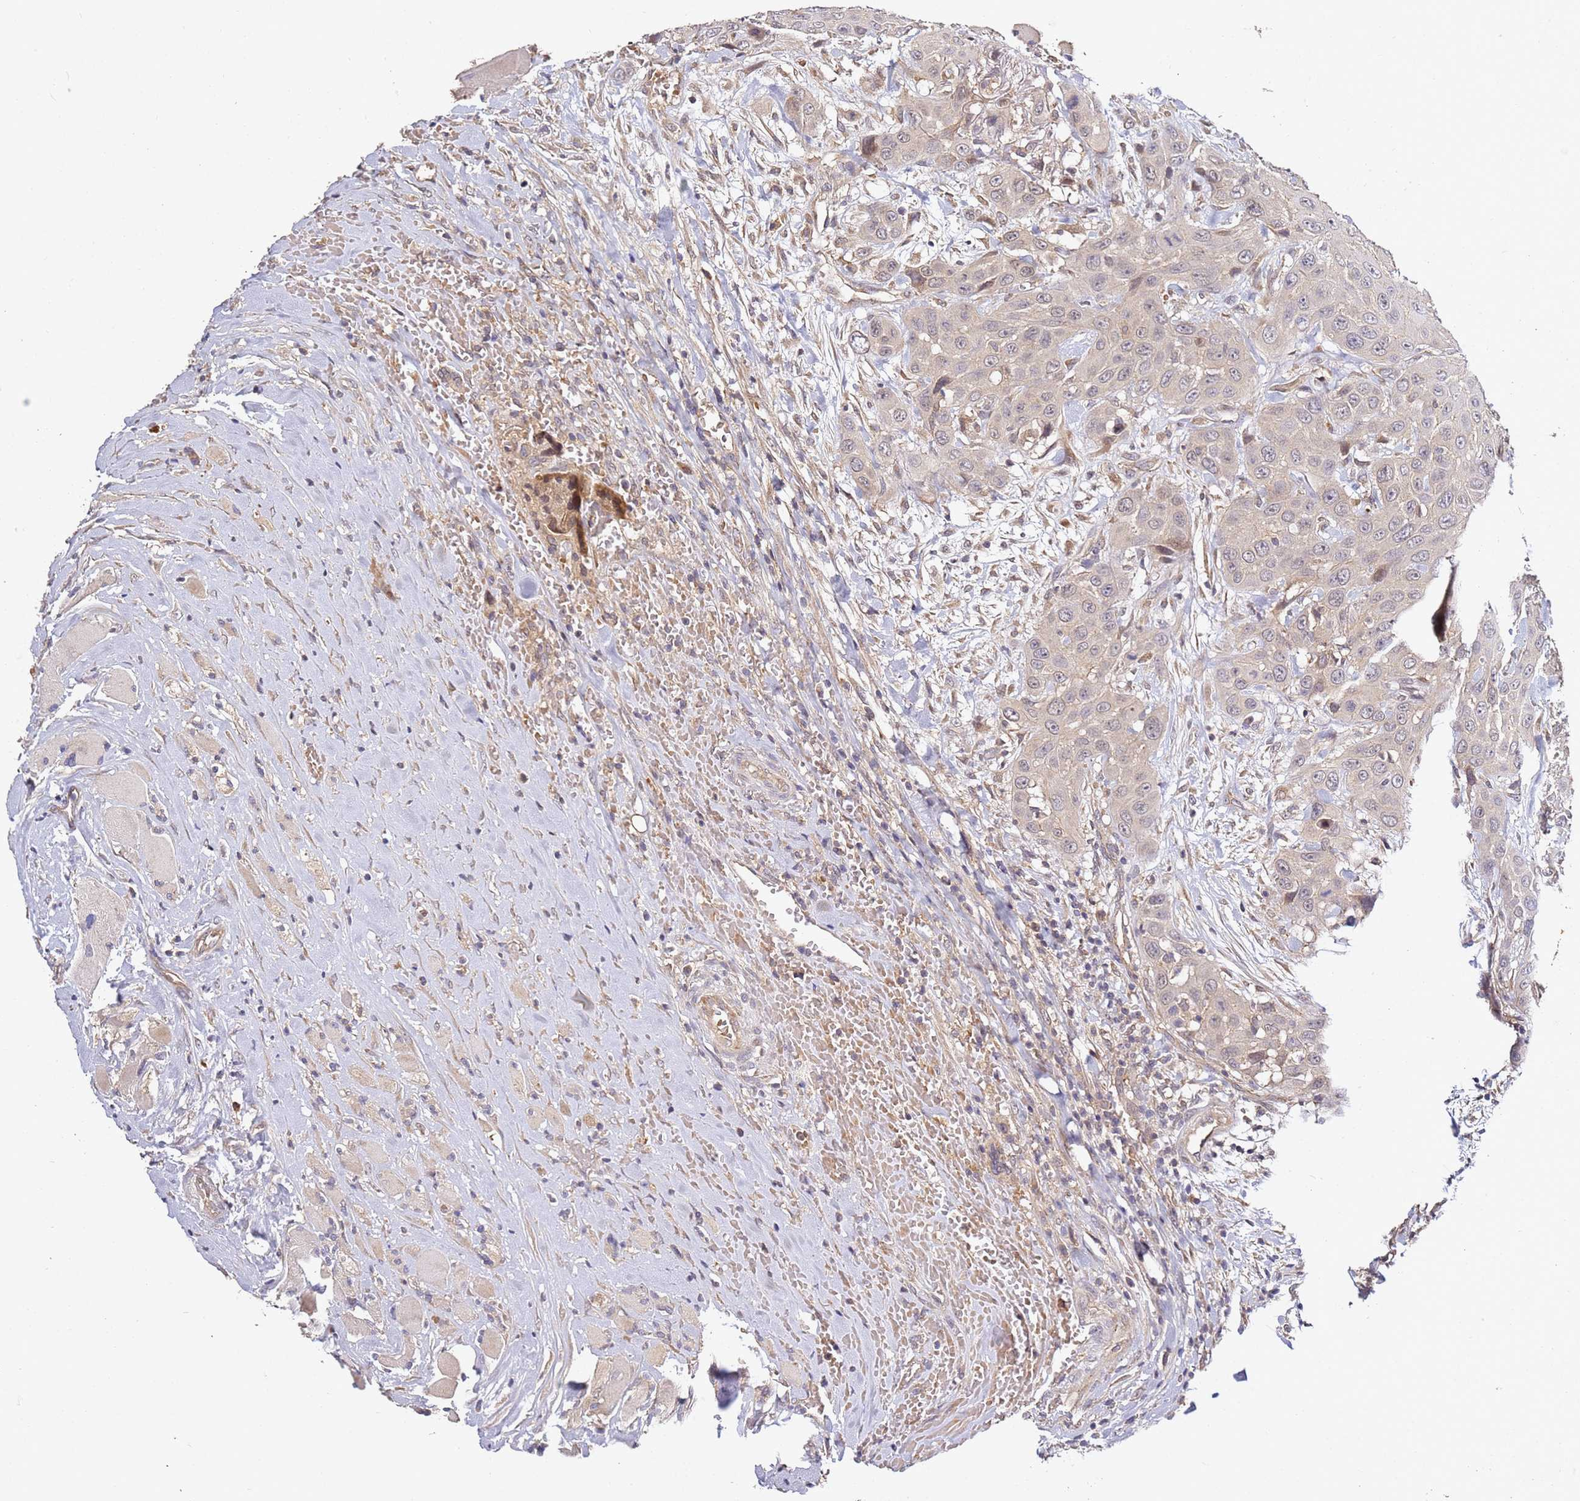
{"staining": {"intensity": "weak", "quantity": "<25%", "location": "cytoplasmic/membranous"}, "tissue": "head and neck cancer", "cell_type": "Tumor cells", "image_type": "cancer", "snomed": [{"axis": "morphology", "description": "Squamous cell carcinoma, NOS"}, {"axis": "topography", "description": "Head-Neck"}], "caption": "This is an IHC photomicrograph of human head and neck cancer (squamous cell carcinoma). There is no expression in tumor cells.", "gene": "OSBPL2", "patient": {"sex": "male", "age": 81}}